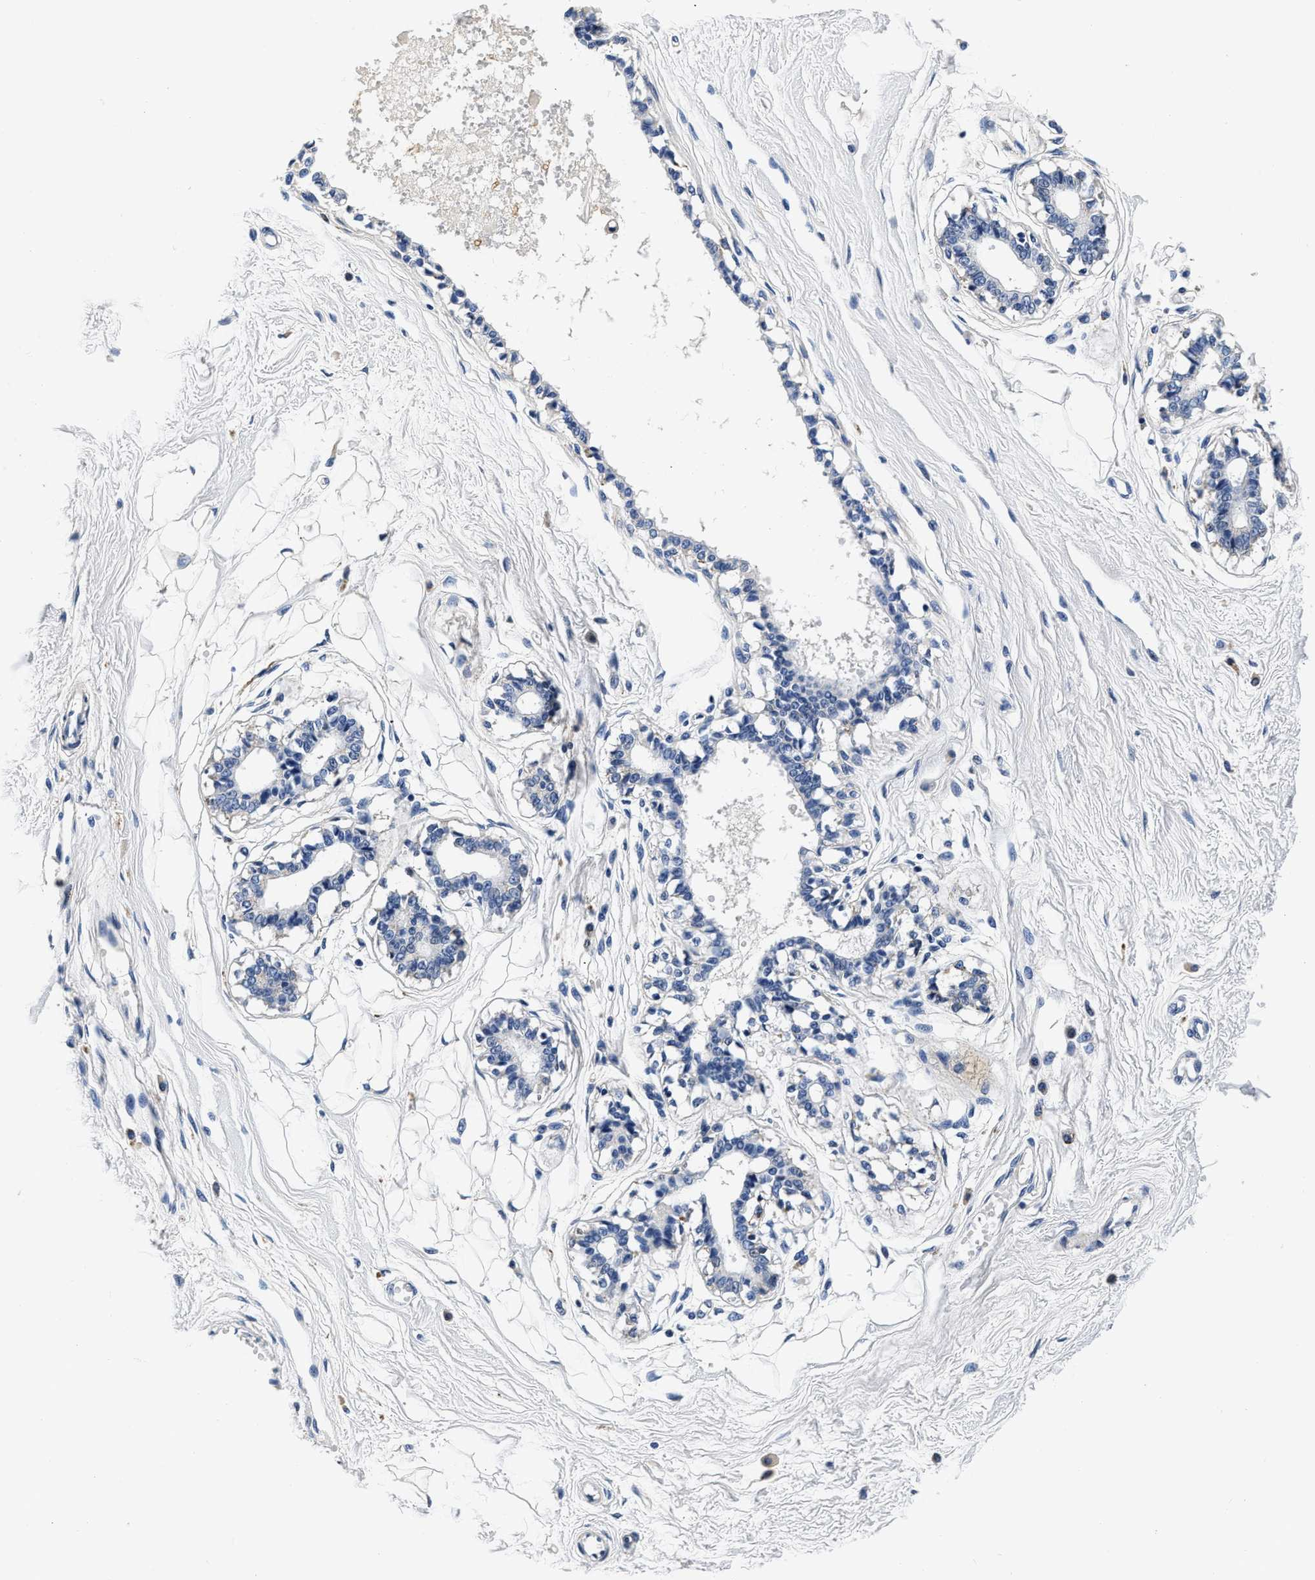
{"staining": {"intensity": "negative", "quantity": "none", "location": "none"}, "tissue": "breast", "cell_type": "Adipocytes", "image_type": "normal", "snomed": [{"axis": "morphology", "description": "Normal tissue, NOS"}, {"axis": "topography", "description": "Breast"}], "caption": "This is a histopathology image of immunohistochemistry (IHC) staining of benign breast, which shows no positivity in adipocytes.", "gene": "GRN", "patient": {"sex": "female", "age": 45}}